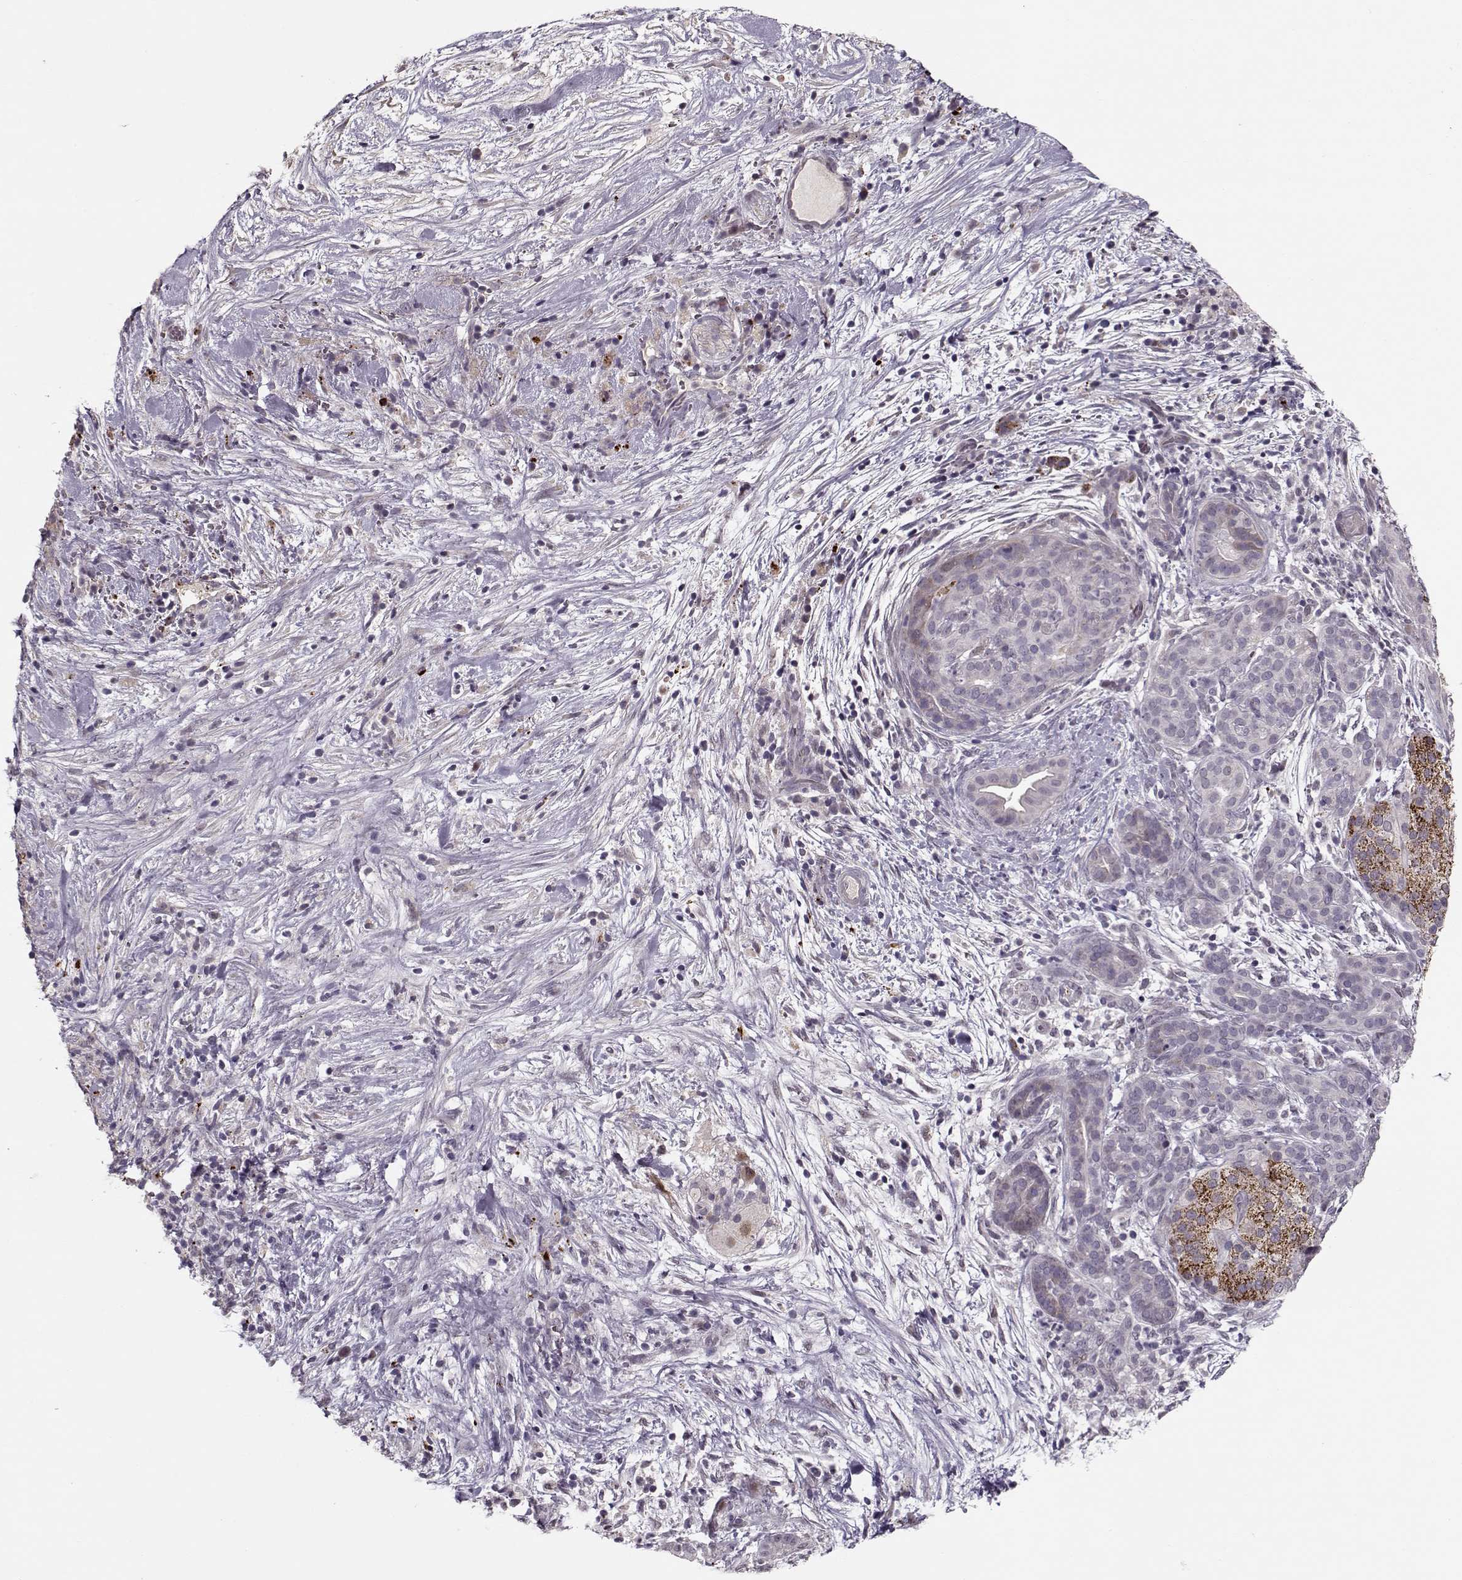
{"staining": {"intensity": "negative", "quantity": "none", "location": "none"}, "tissue": "pancreatic cancer", "cell_type": "Tumor cells", "image_type": "cancer", "snomed": [{"axis": "morphology", "description": "Adenocarcinoma, NOS"}, {"axis": "topography", "description": "Pancreas"}], "caption": "This histopathology image is of pancreatic cancer stained with immunohistochemistry (IHC) to label a protein in brown with the nuclei are counter-stained blue. There is no staining in tumor cells.", "gene": "DNAI3", "patient": {"sex": "male", "age": 44}}